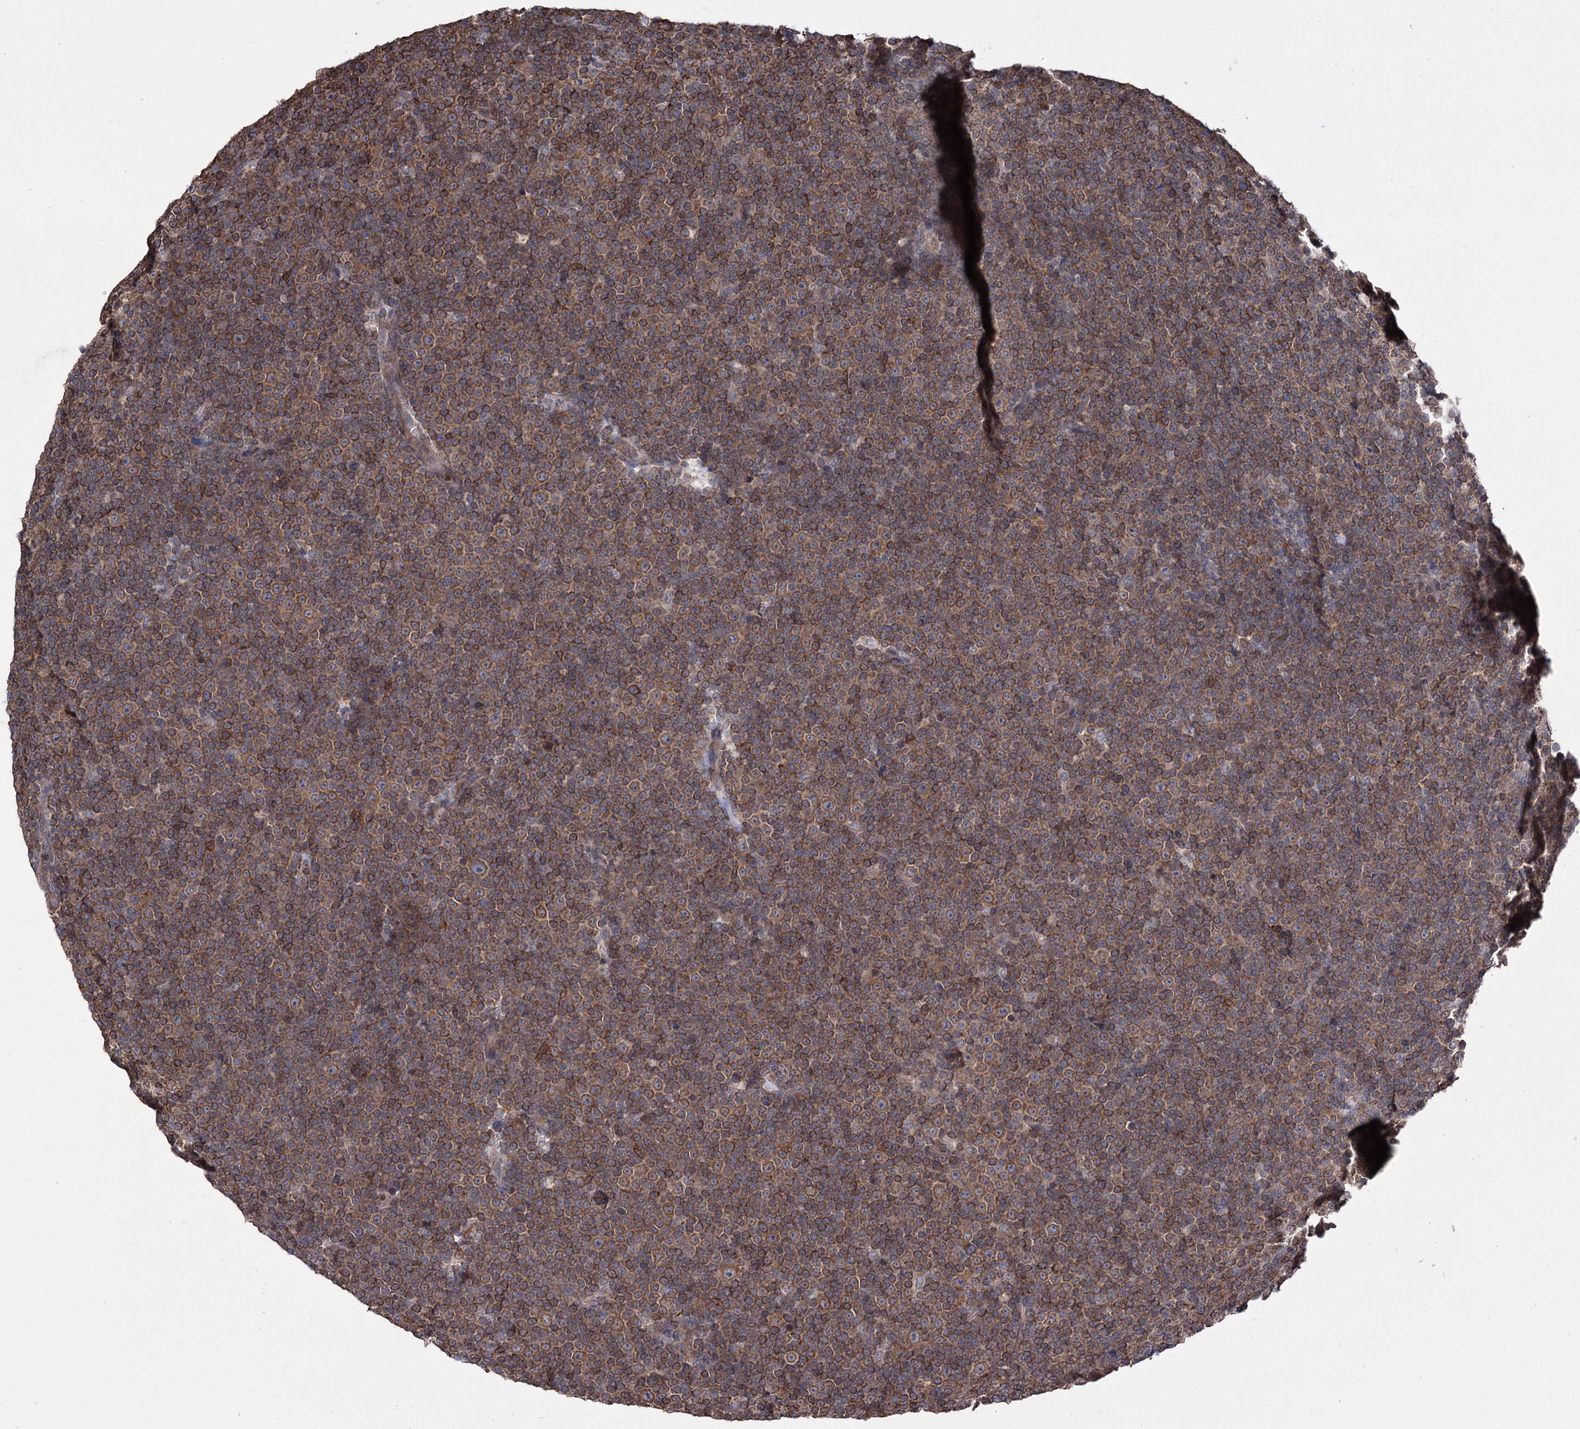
{"staining": {"intensity": "moderate", "quantity": ">75%", "location": "cytoplasmic/membranous"}, "tissue": "lymphoma", "cell_type": "Tumor cells", "image_type": "cancer", "snomed": [{"axis": "morphology", "description": "Malignant lymphoma, non-Hodgkin's type, Low grade"}, {"axis": "topography", "description": "Lymph node"}], "caption": "This is an image of immunohistochemistry (IHC) staining of low-grade malignant lymphoma, non-Hodgkin's type, which shows moderate staining in the cytoplasmic/membranous of tumor cells.", "gene": "CDAN1", "patient": {"sex": "female", "age": 67}}